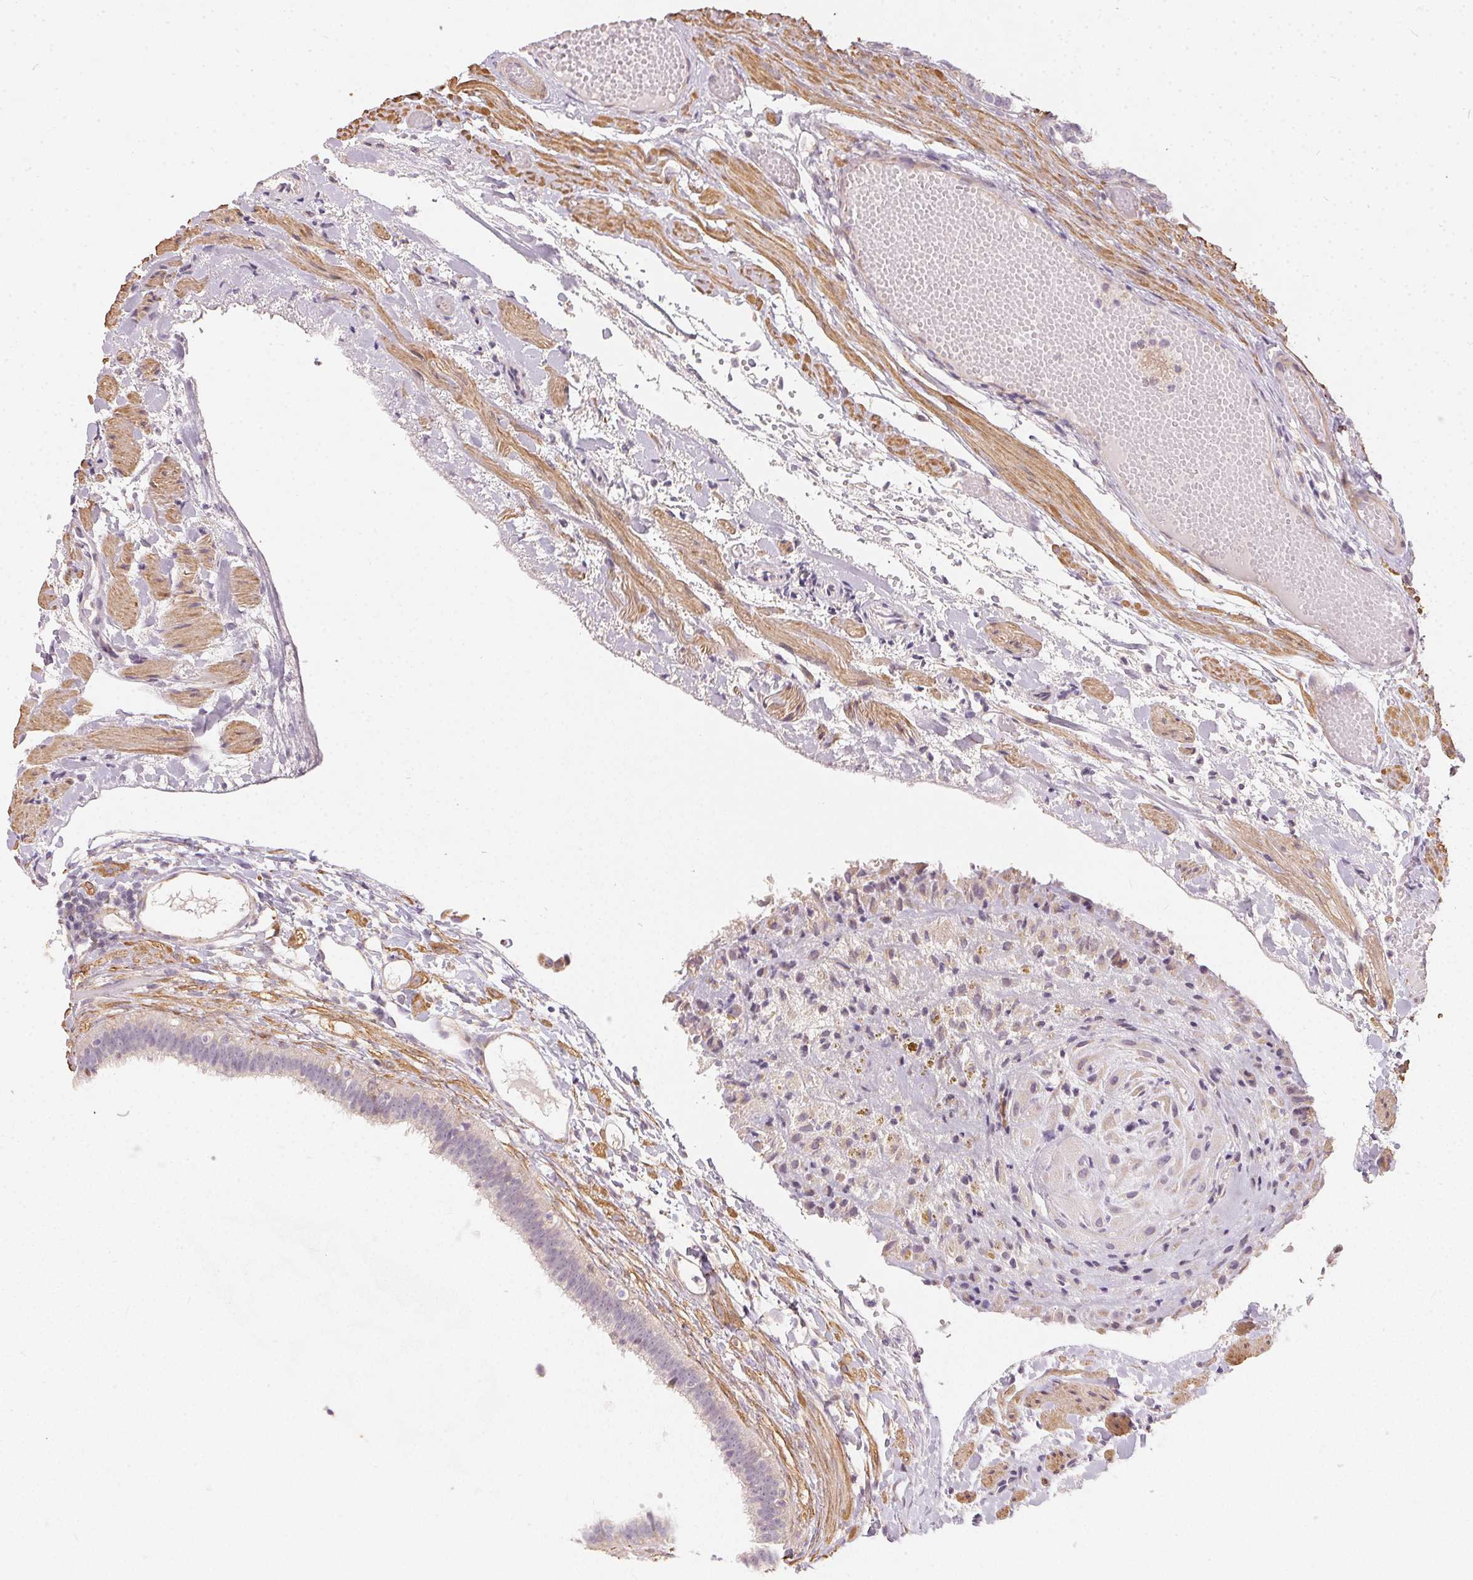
{"staining": {"intensity": "weak", "quantity": "25%-75%", "location": "cytoplasmic/membranous"}, "tissue": "fallopian tube", "cell_type": "Glandular cells", "image_type": "normal", "snomed": [{"axis": "morphology", "description": "Normal tissue, NOS"}, {"axis": "topography", "description": "Fallopian tube"}], "caption": "Brown immunohistochemical staining in unremarkable fallopian tube demonstrates weak cytoplasmic/membranous expression in about 25%-75% of glandular cells. The protein is shown in brown color, while the nuclei are stained blue.", "gene": "VWA5B2", "patient": {"sex": "female", "age": 37}}